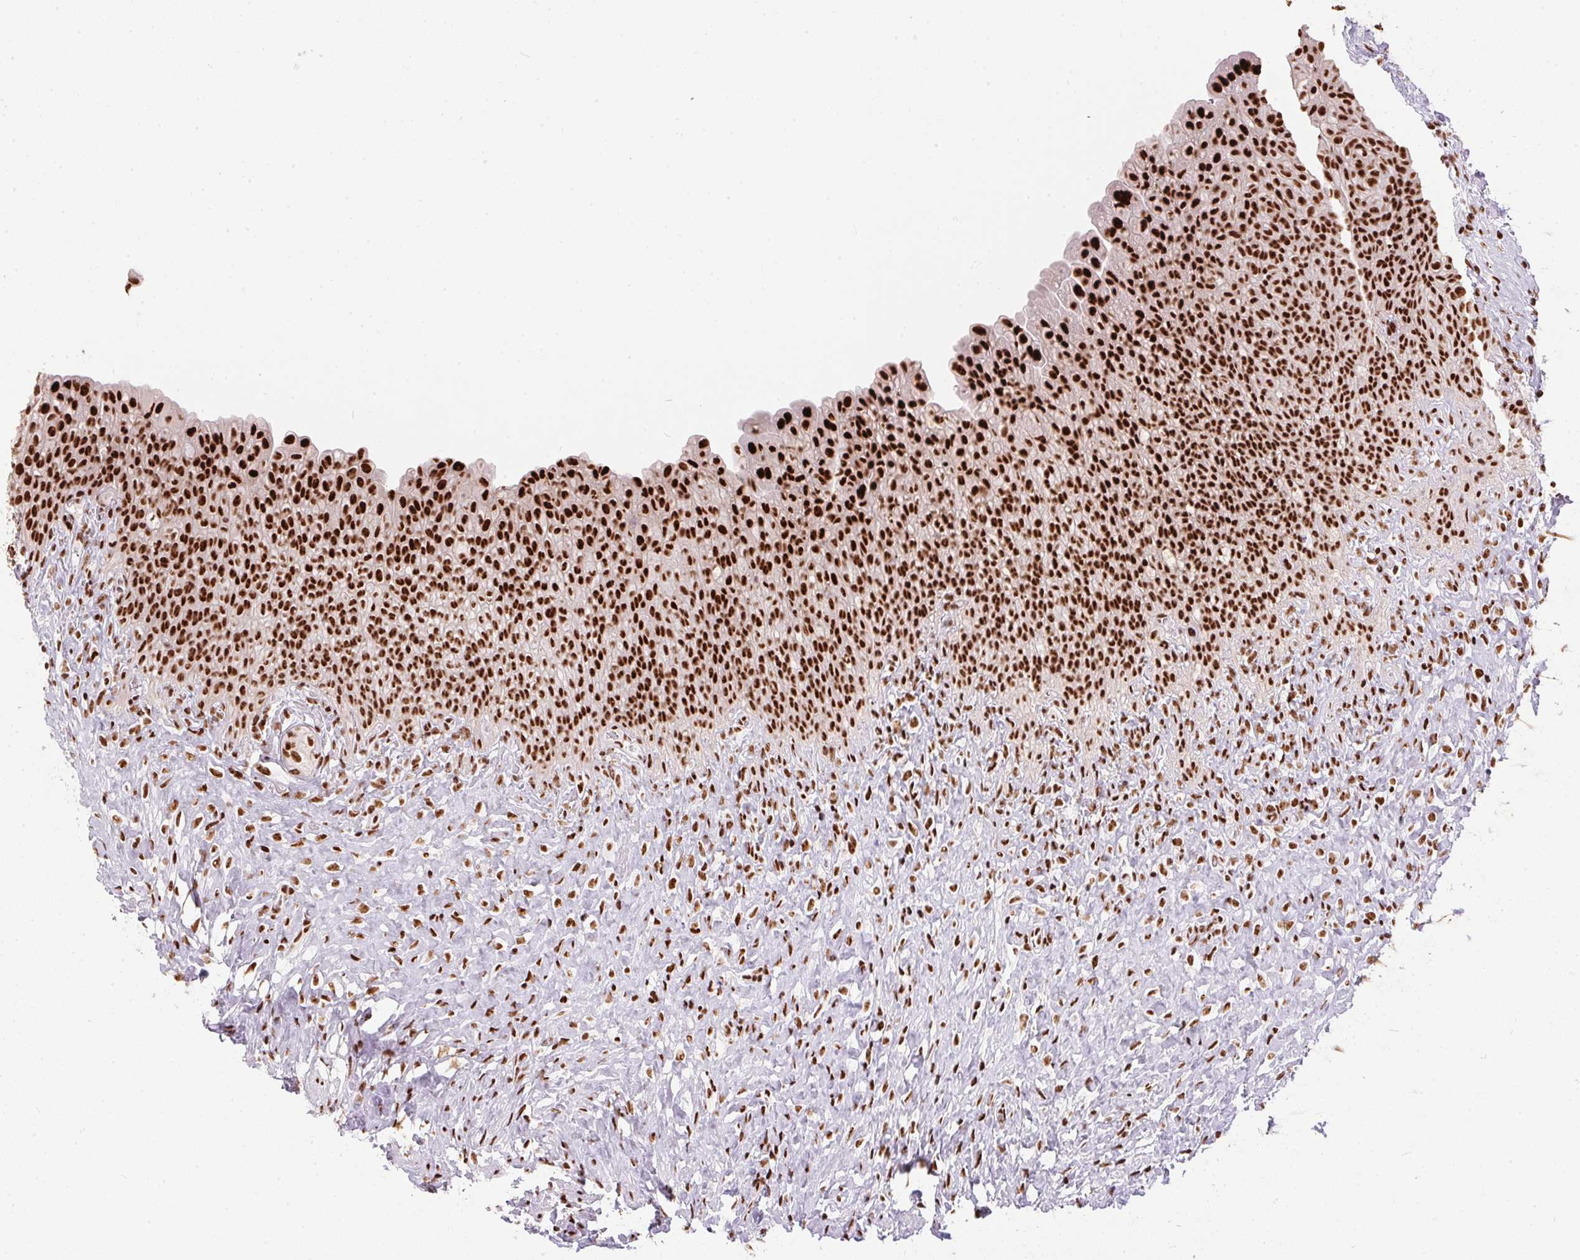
{"staining": {"intensity": "strong", "quantity": ">75%", "location": "nuclear"}, "tissue": "urinary bladder", "cell_type": "Urothelial cells", "image_type": "normal", "snomed": [{"axis": "morphology", "description": "Normal tissue, NOS"}, {"axis": "topography", "description": "Urinary bladder"}, {"axis": "topography", "description": "Prostate"}], "caption": "Immunohistochemical staining of normal urinary bladder shows >75% levels of strong nuclear protein expression in about >75% of urothelial cells. Immunohistochemistry stains the protein of interest in brown and the nuclei are stained blue.", "gene": "PAGE3", "patient": {"sex": "male", "age": 76}}